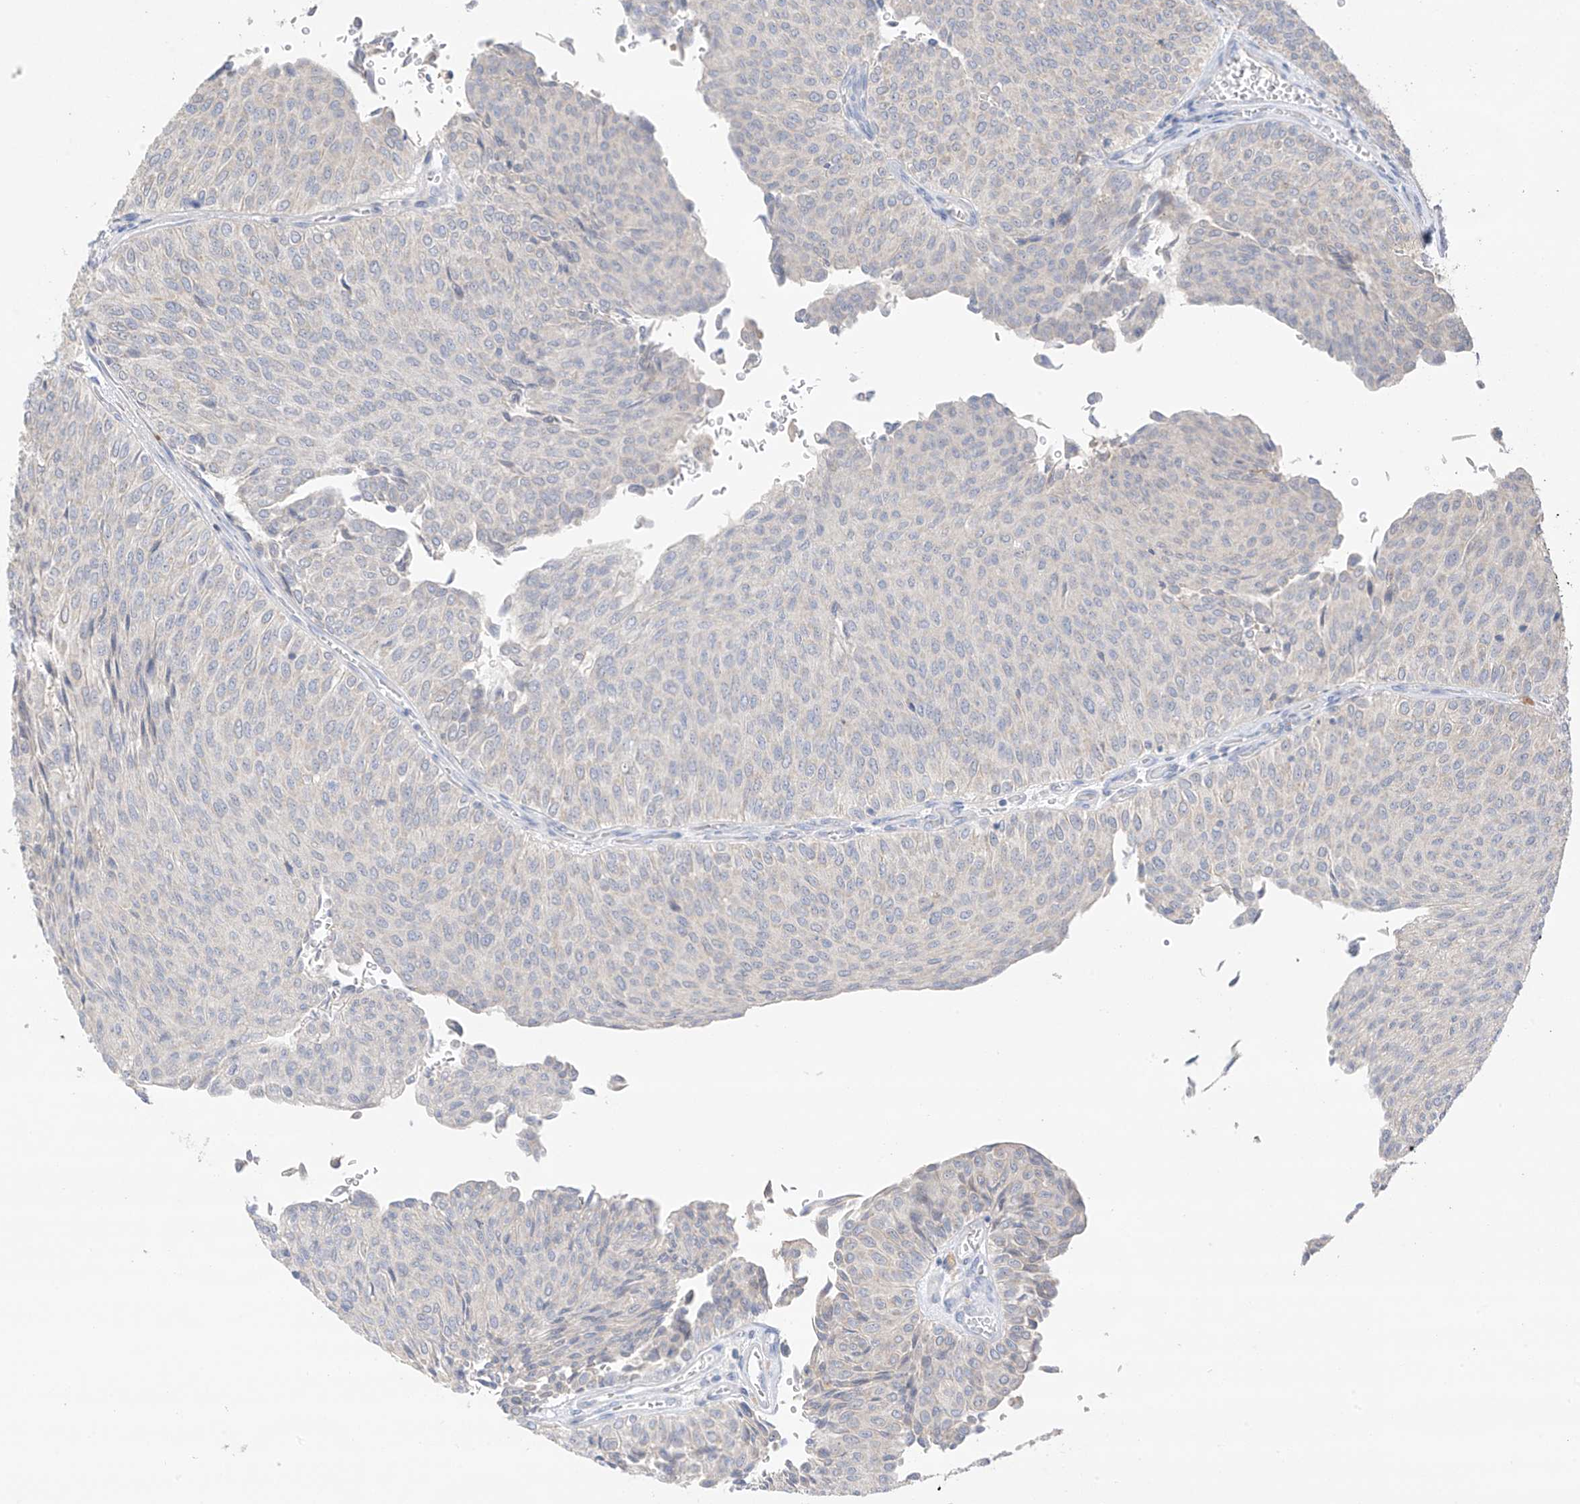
{"staining": {"intensity": "negative", "quantity": "none", "location": "none"}, "tissue": "urothelial cancer", "cell_type": "Tumor cells", "image_type": "cancer", "snomed": [{"axis": "morphology", "description": "Urothelial carcinoma, Low grade"}, {"axis": "topography", "description": "Urinary bladder"}], "caption": "Tumor cells show no significant protein expression in urothelial carcinoma (low-grade).", "gene": "CAPN13", "patient": {"sex": "male", "age": 78}}